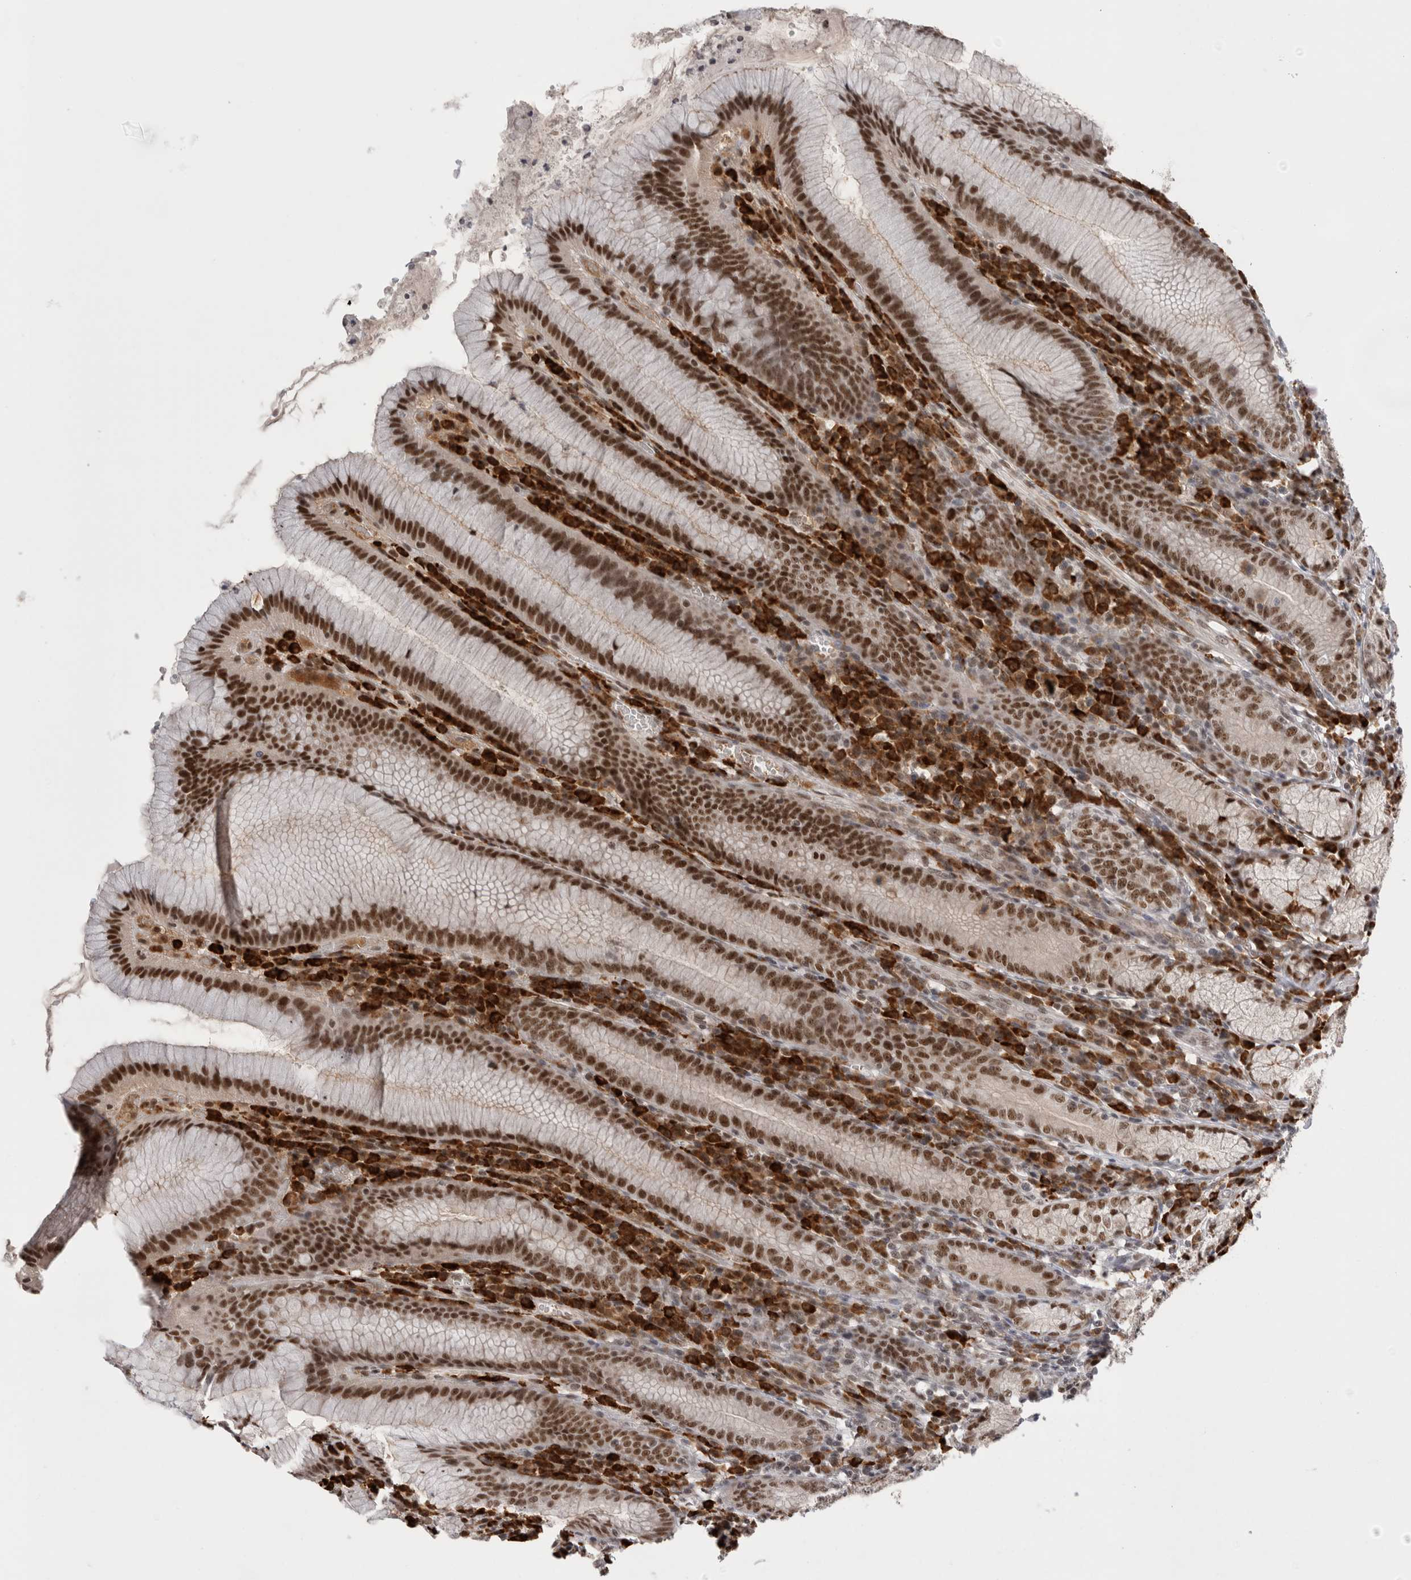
{"staining": {"intensity": "strong", "quantity": ">75%", "location": "cytoplasmic/membranous,nuclear"}, "tissue": "stomach", "cell_type": "Glandular cells", "image_type": "normal", "snomed": [{"axis": "morphology", "description": "Normal tissue, NOS"}, {"axis": "topography", "description": "Stomach"}], "caption": "Protein analysis of benign stomach shows strong cytoplasmic/membranous,nuclear staining in approximately >75% of glandular cells.", "gene": "ZNF24", "patient": {"sex": "male", "age": 55}}